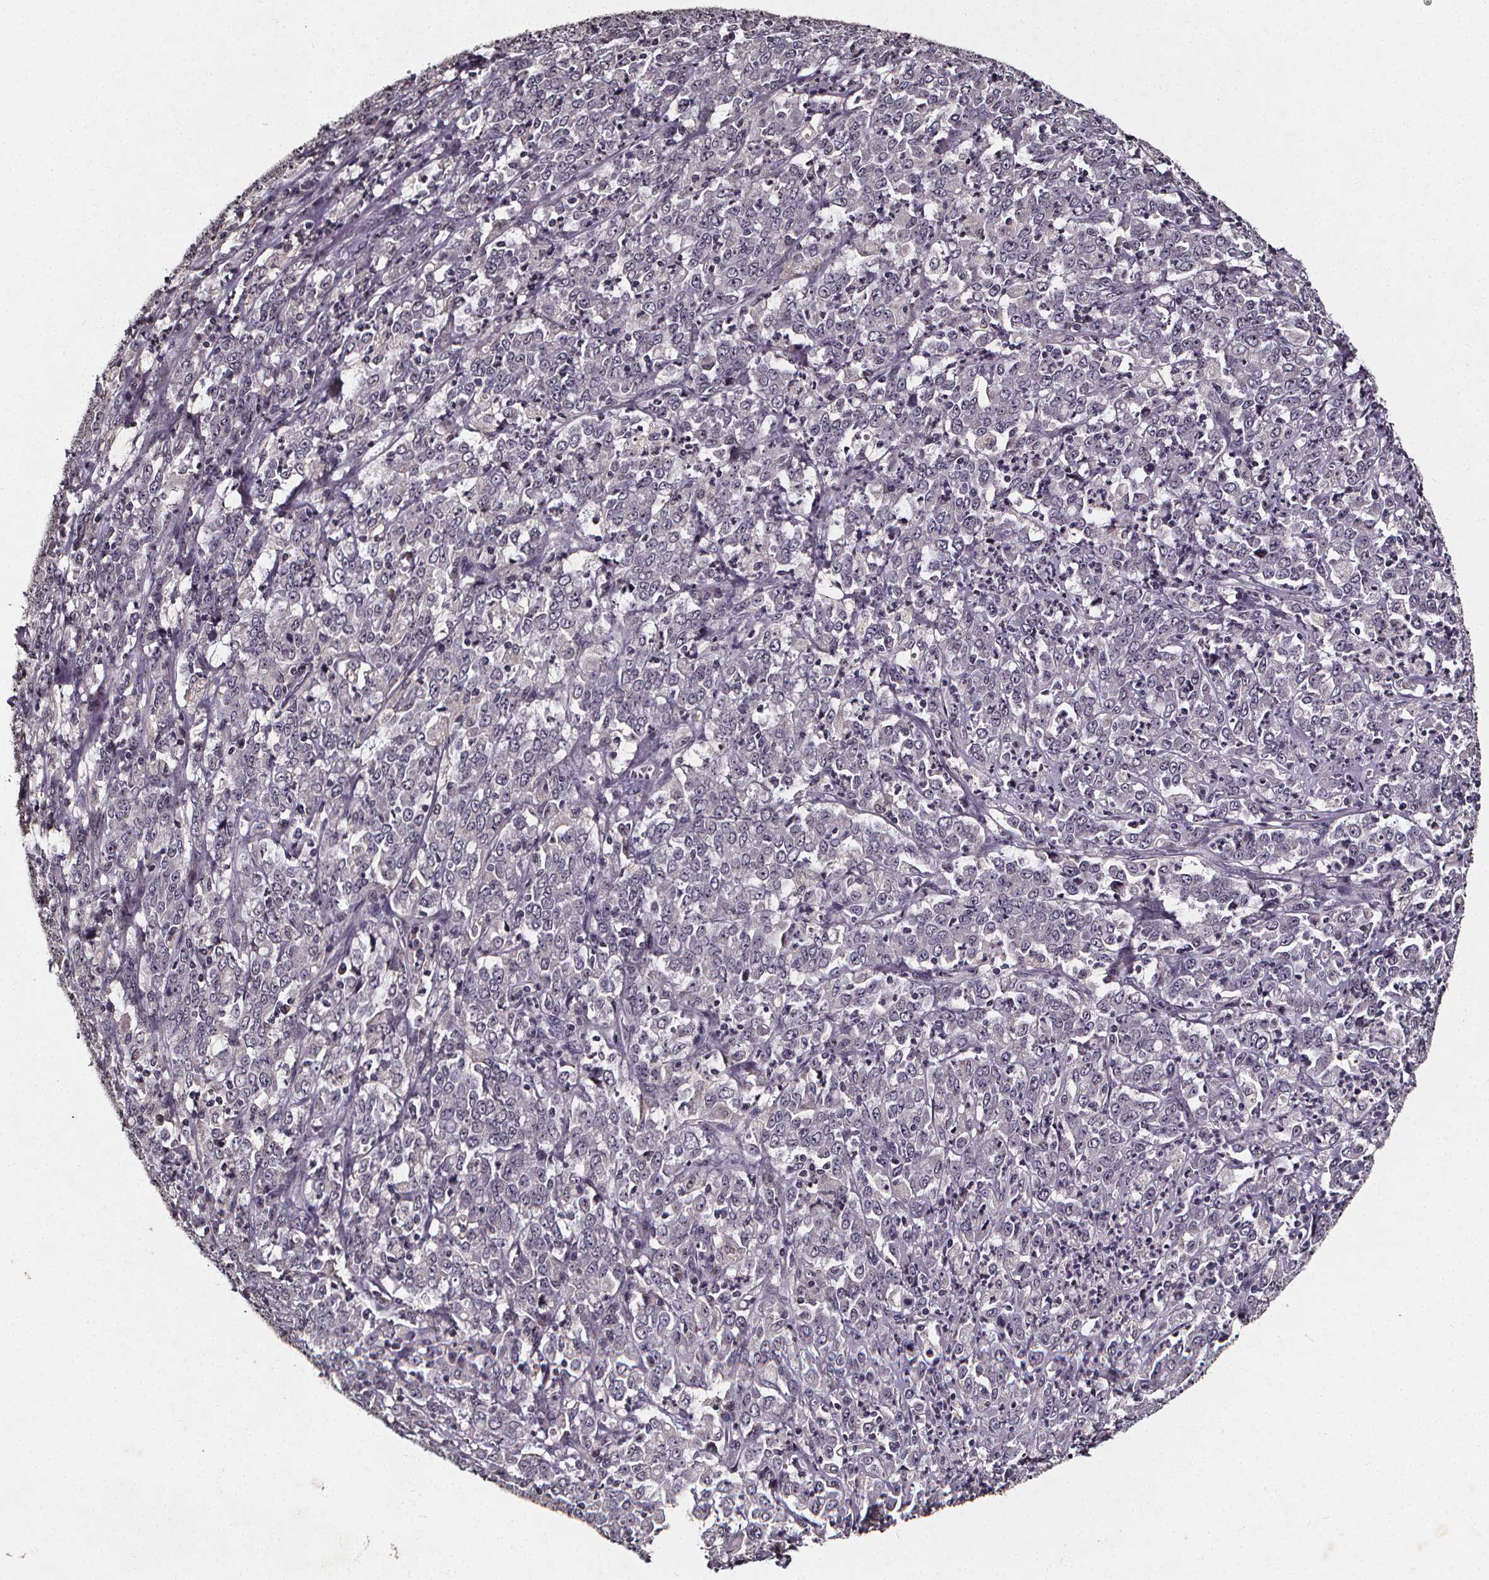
{"staining": {"intensity": "negative", "quantity": "none", "location": "none"}, "tissue": "stomach cancer", "cell_type": "Tumor cells", "image_type": "cancer", "snomed": [{"axis": "morphology", "description": "Adenocarcinoma, NOS"}, {"axis": "topography", "description": "Stomach, lower"}], "caption": "Protein analysis of adenocarcinoma (stomach) reveals no significant positivity in tumor cells.", "gene": "SPAG8", "patient": {"sex": "female", "age": 71}}